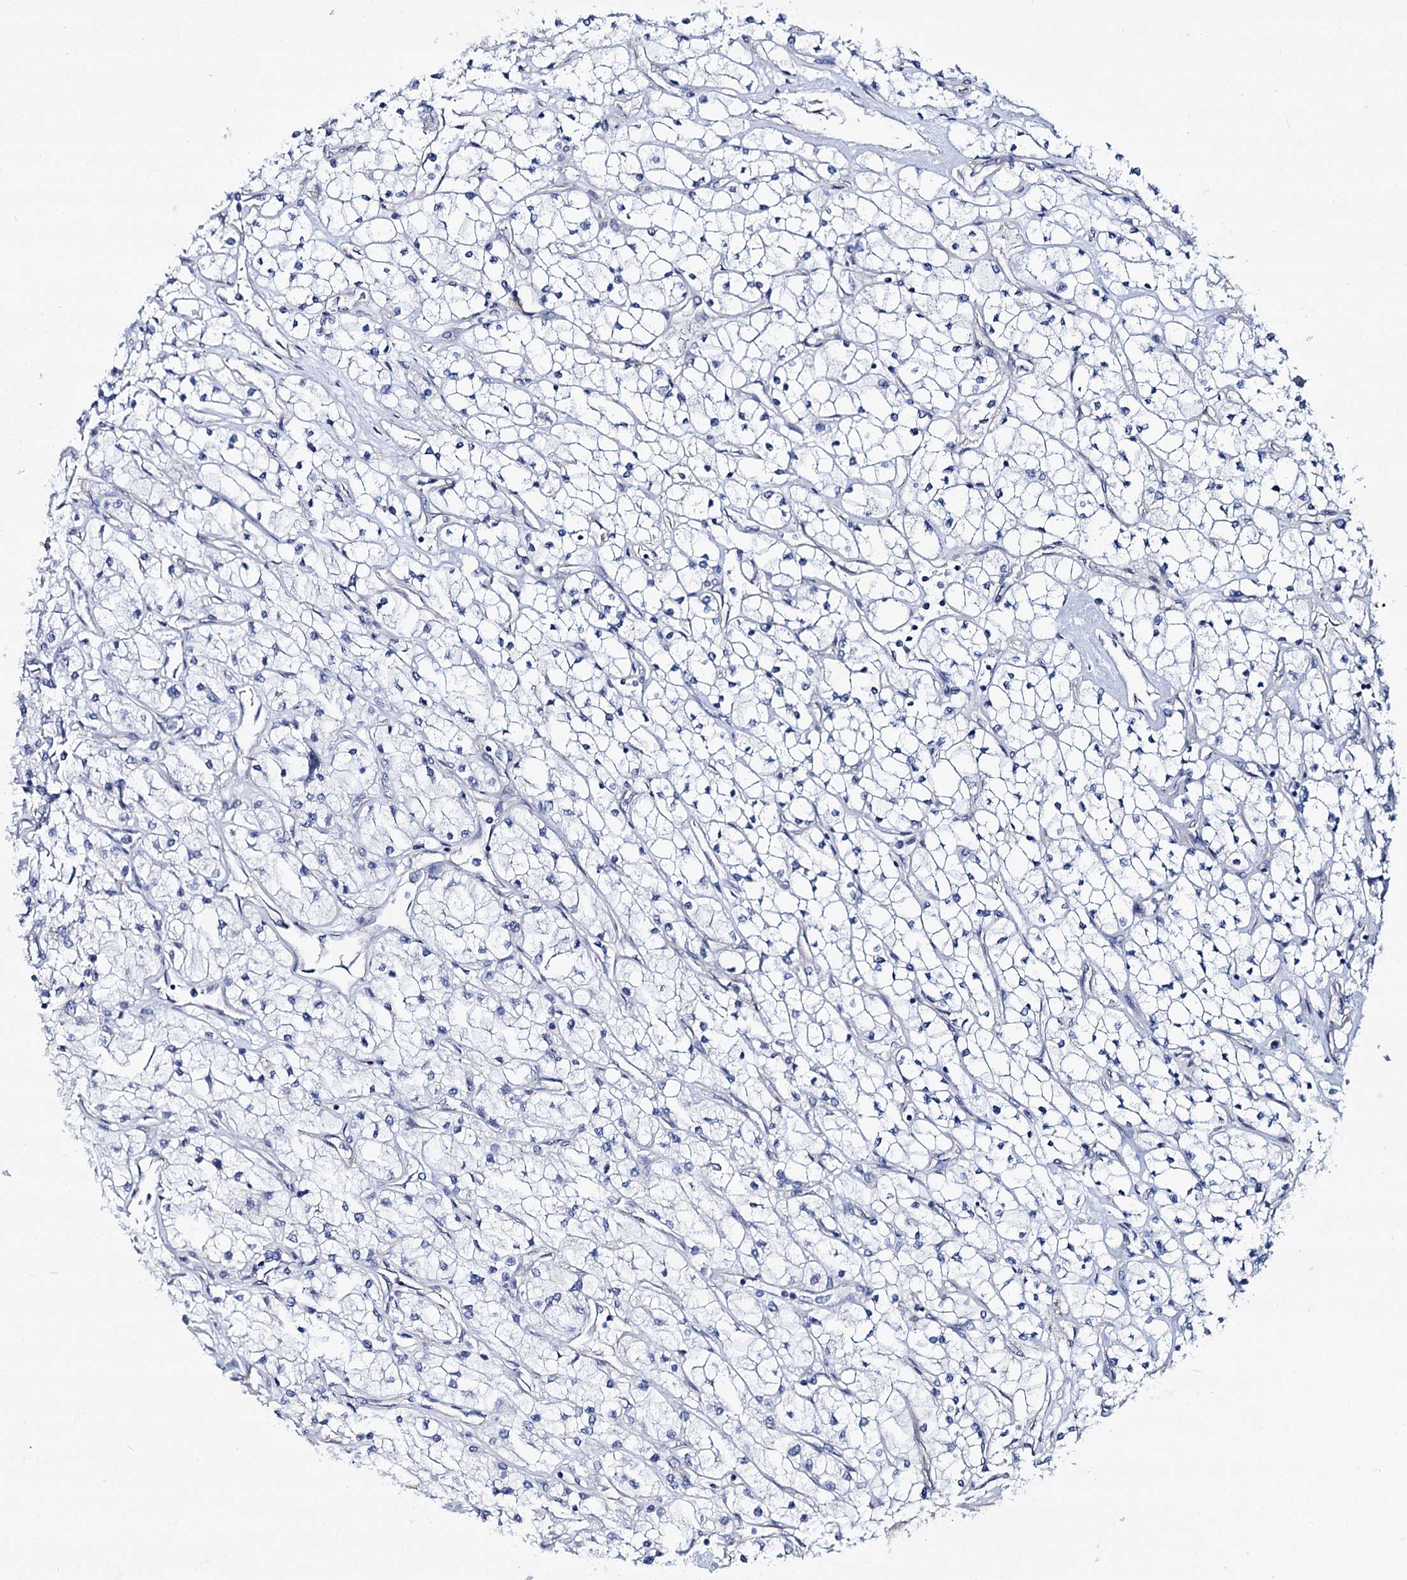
{"staining": {"intensity": "negative", "quantity": "none", "location": "none"}, "tissue": "renal cancer", "cell_type": "Tumor cells", "image_type": "cancer", "snomed": [{"axis": "morphology", "description": "Adenocarcinoma, NOS"}, {"axis": "topography", "description": "Kidney"}], "caption": "This is an immunohistochemistry (IHC) image of renal adenocarcinoma. There is no staining in tumor cells.", "gene": "STXBP1", "patient": {"sex": "male", "age": 80}}